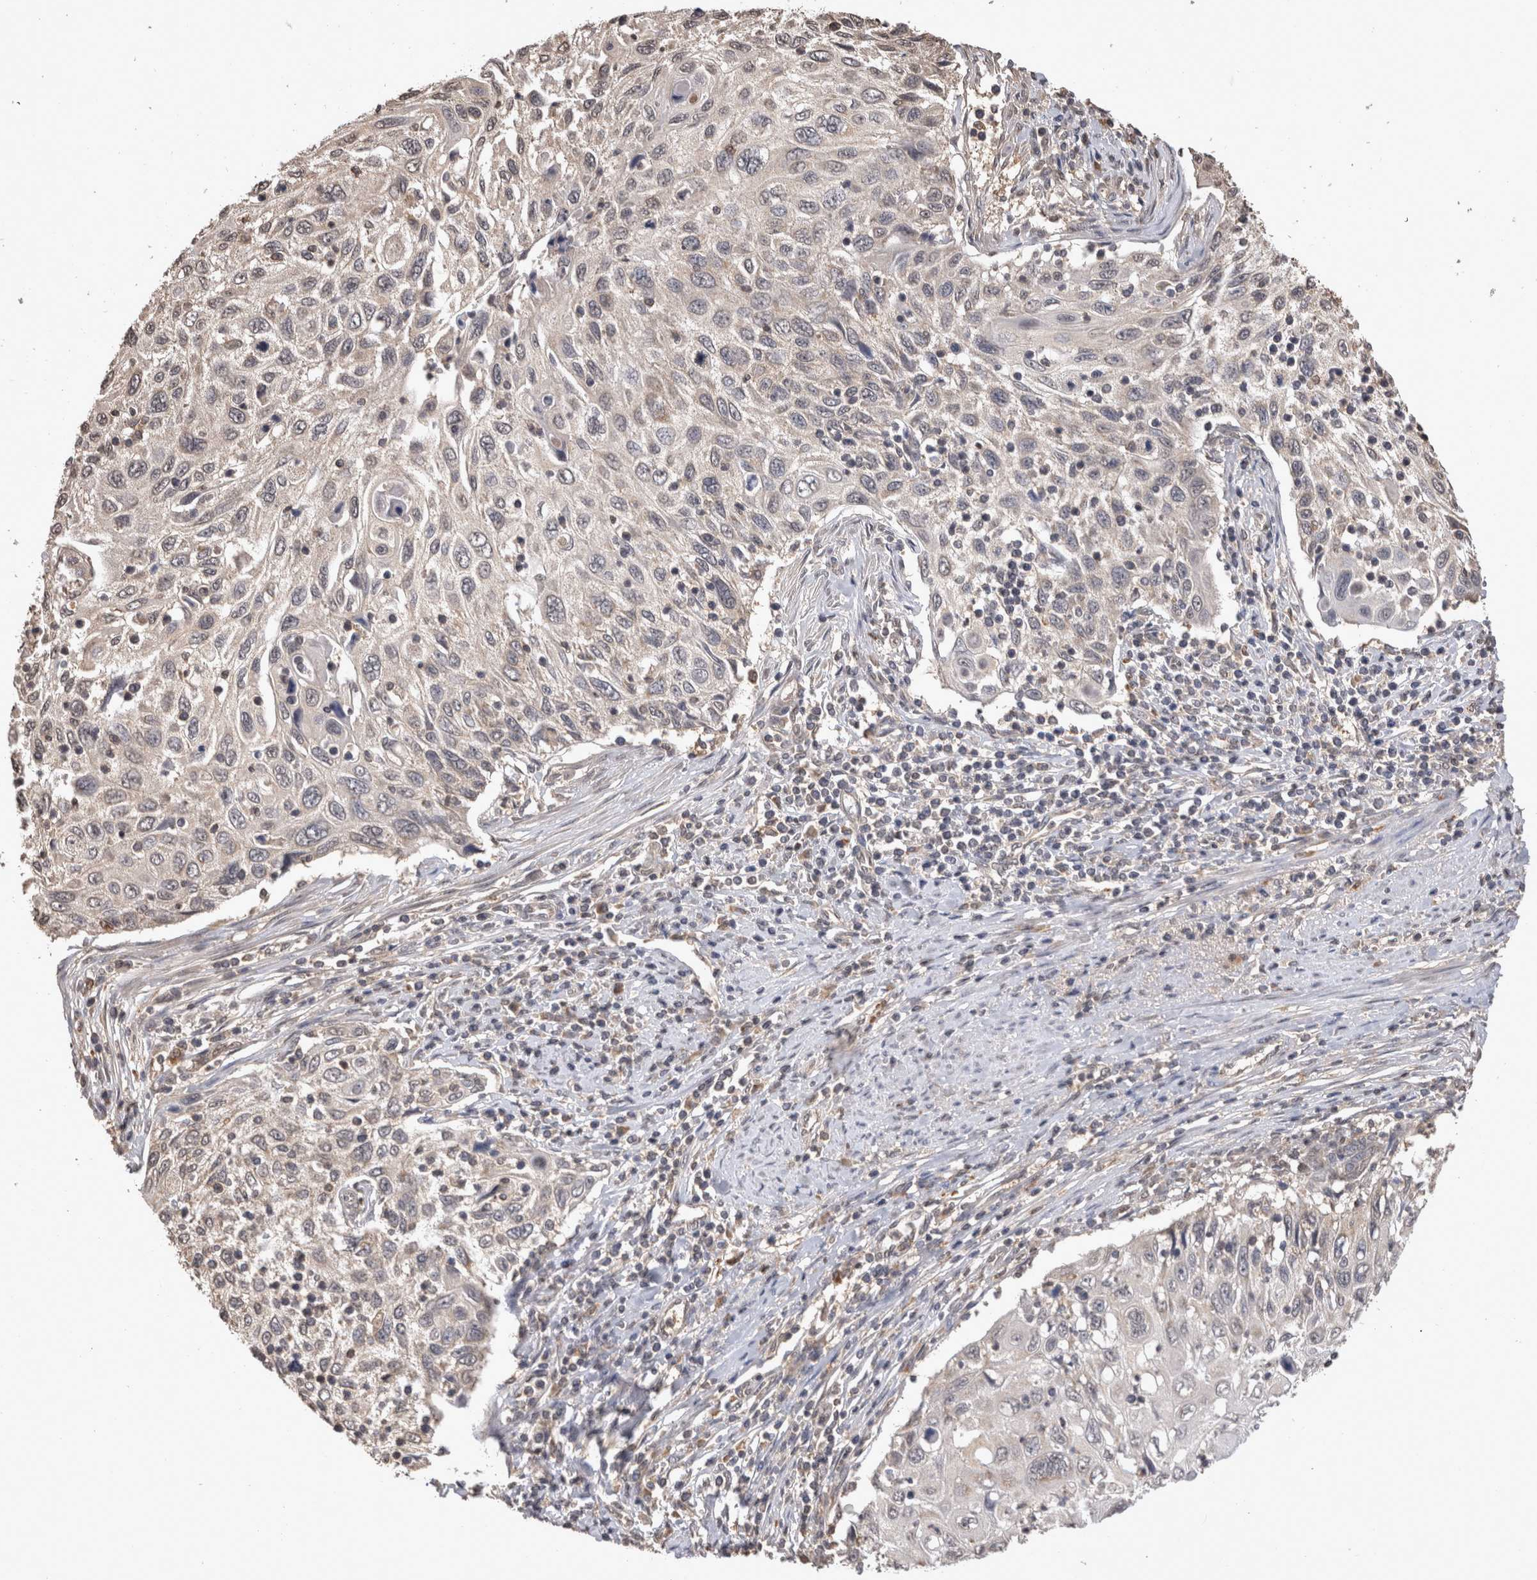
{"staining": {"intensity": "negative", "quantity": "none", "location": "none"}, "tissue": "cervical cancer", "cell_type": "Tumor cells", "image_type": "cancer", "snomed": [{"axis": "morphology", "description": "Squamous cell carcinoma, NOS"}, {"axis": "topography", "description": "Cervix"}], "caption": "This is an immunohistochemistry micrograph of human squamous cell carcinoma (cervical). There is no expression in tumor cells.", "gene": "PREP", "patient": {"sex": "female", "age": 70}}